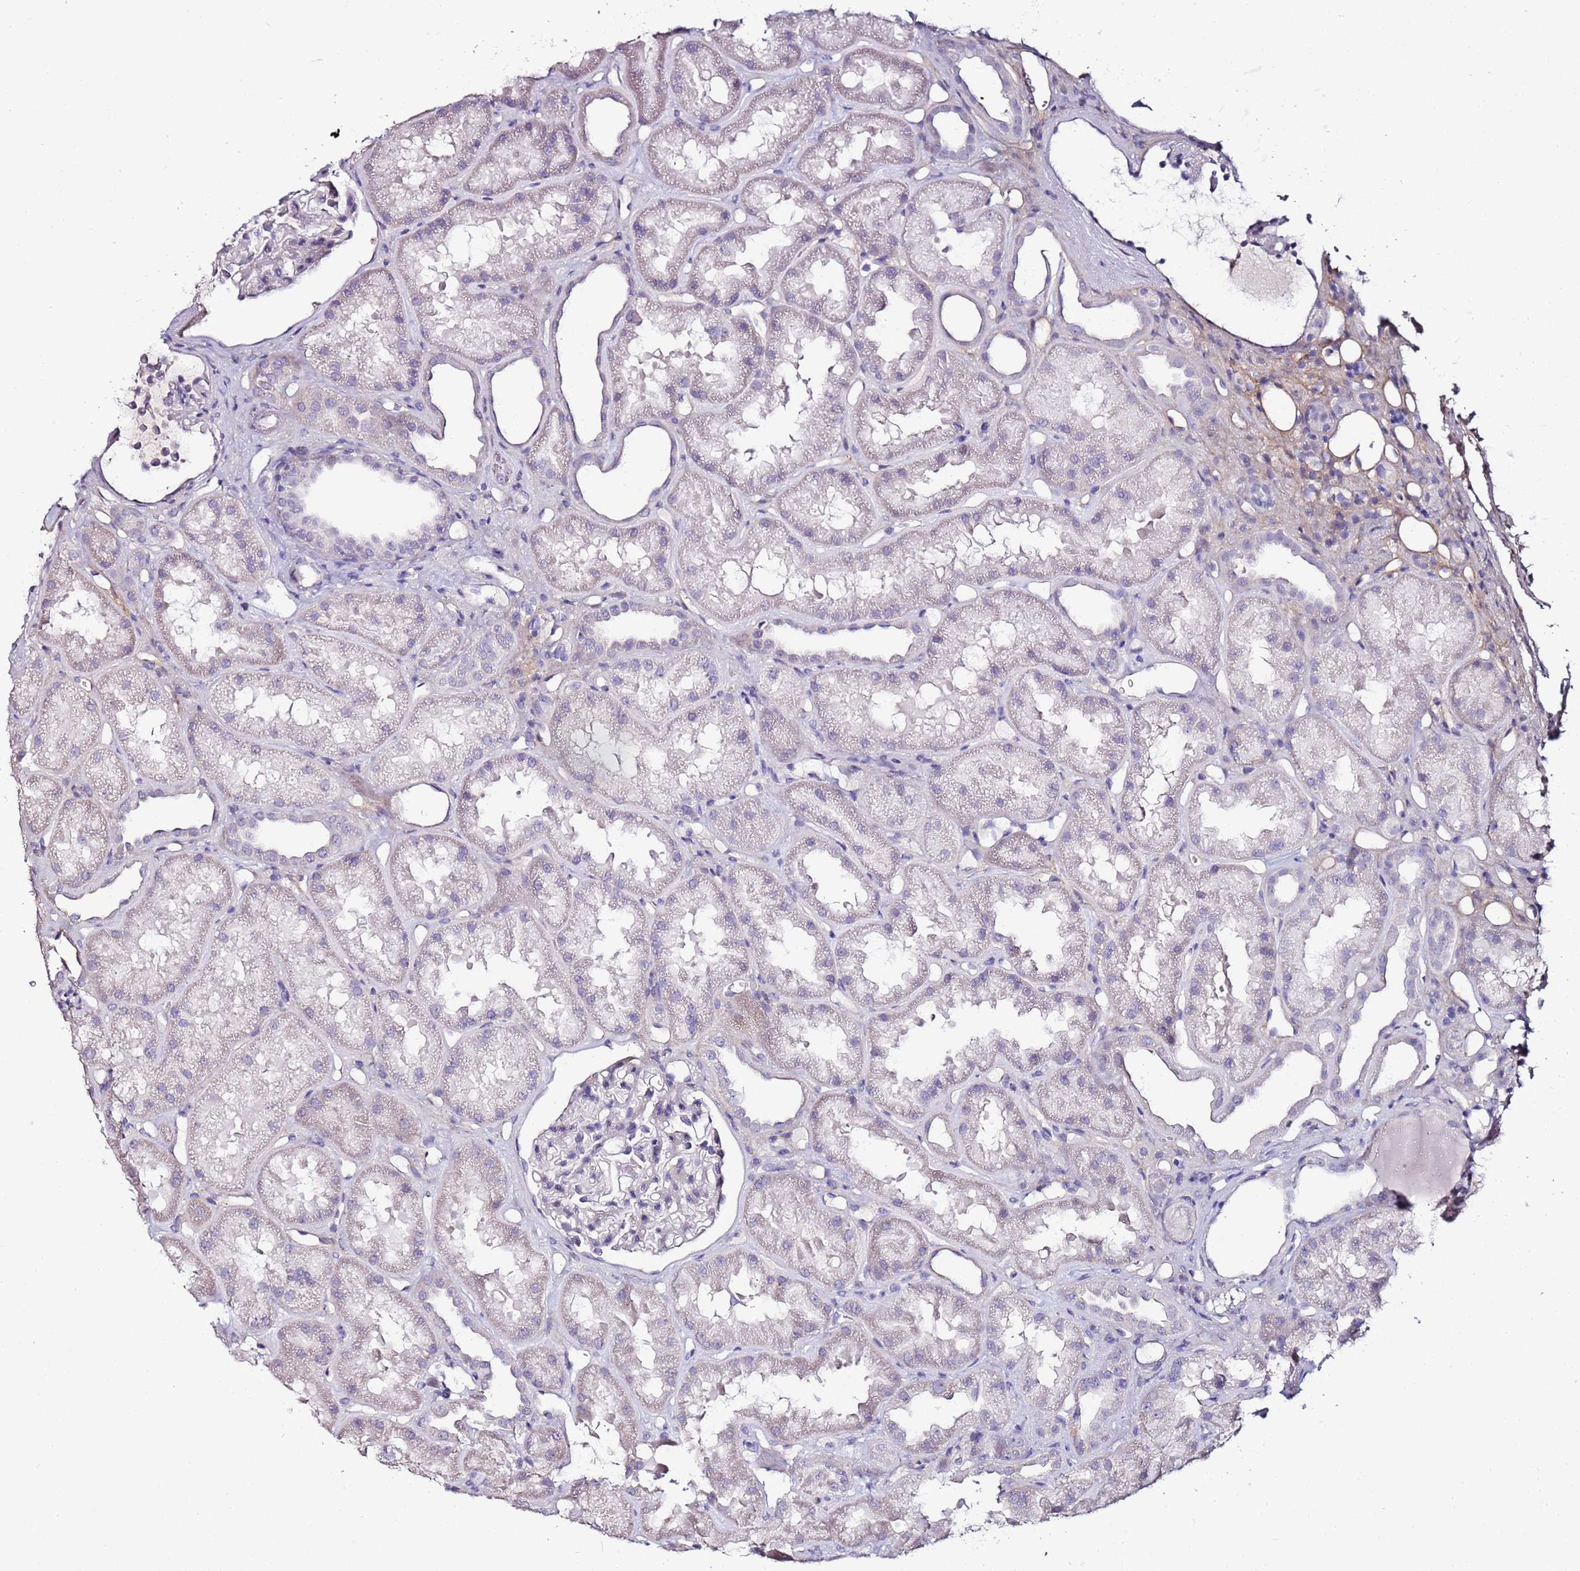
{"staining": {"intensity": "negative", "quantity": "none", "location": "none"}, "tissue": "kidney", "cell_type": "Cells in glomeruli", "image_type": "normal", "snomed": [{"axis": "morphology", "description": "Normal tissue, NOS"}, {"axis": "topography", "description": "Kidney"}], "caption": "DAB immunohistochemical staining of normal kidney exhibits no significant positivity in cells in glomeruli.", "gene": "C3orf80", "patient": {"sex": "male", "age": 61}}